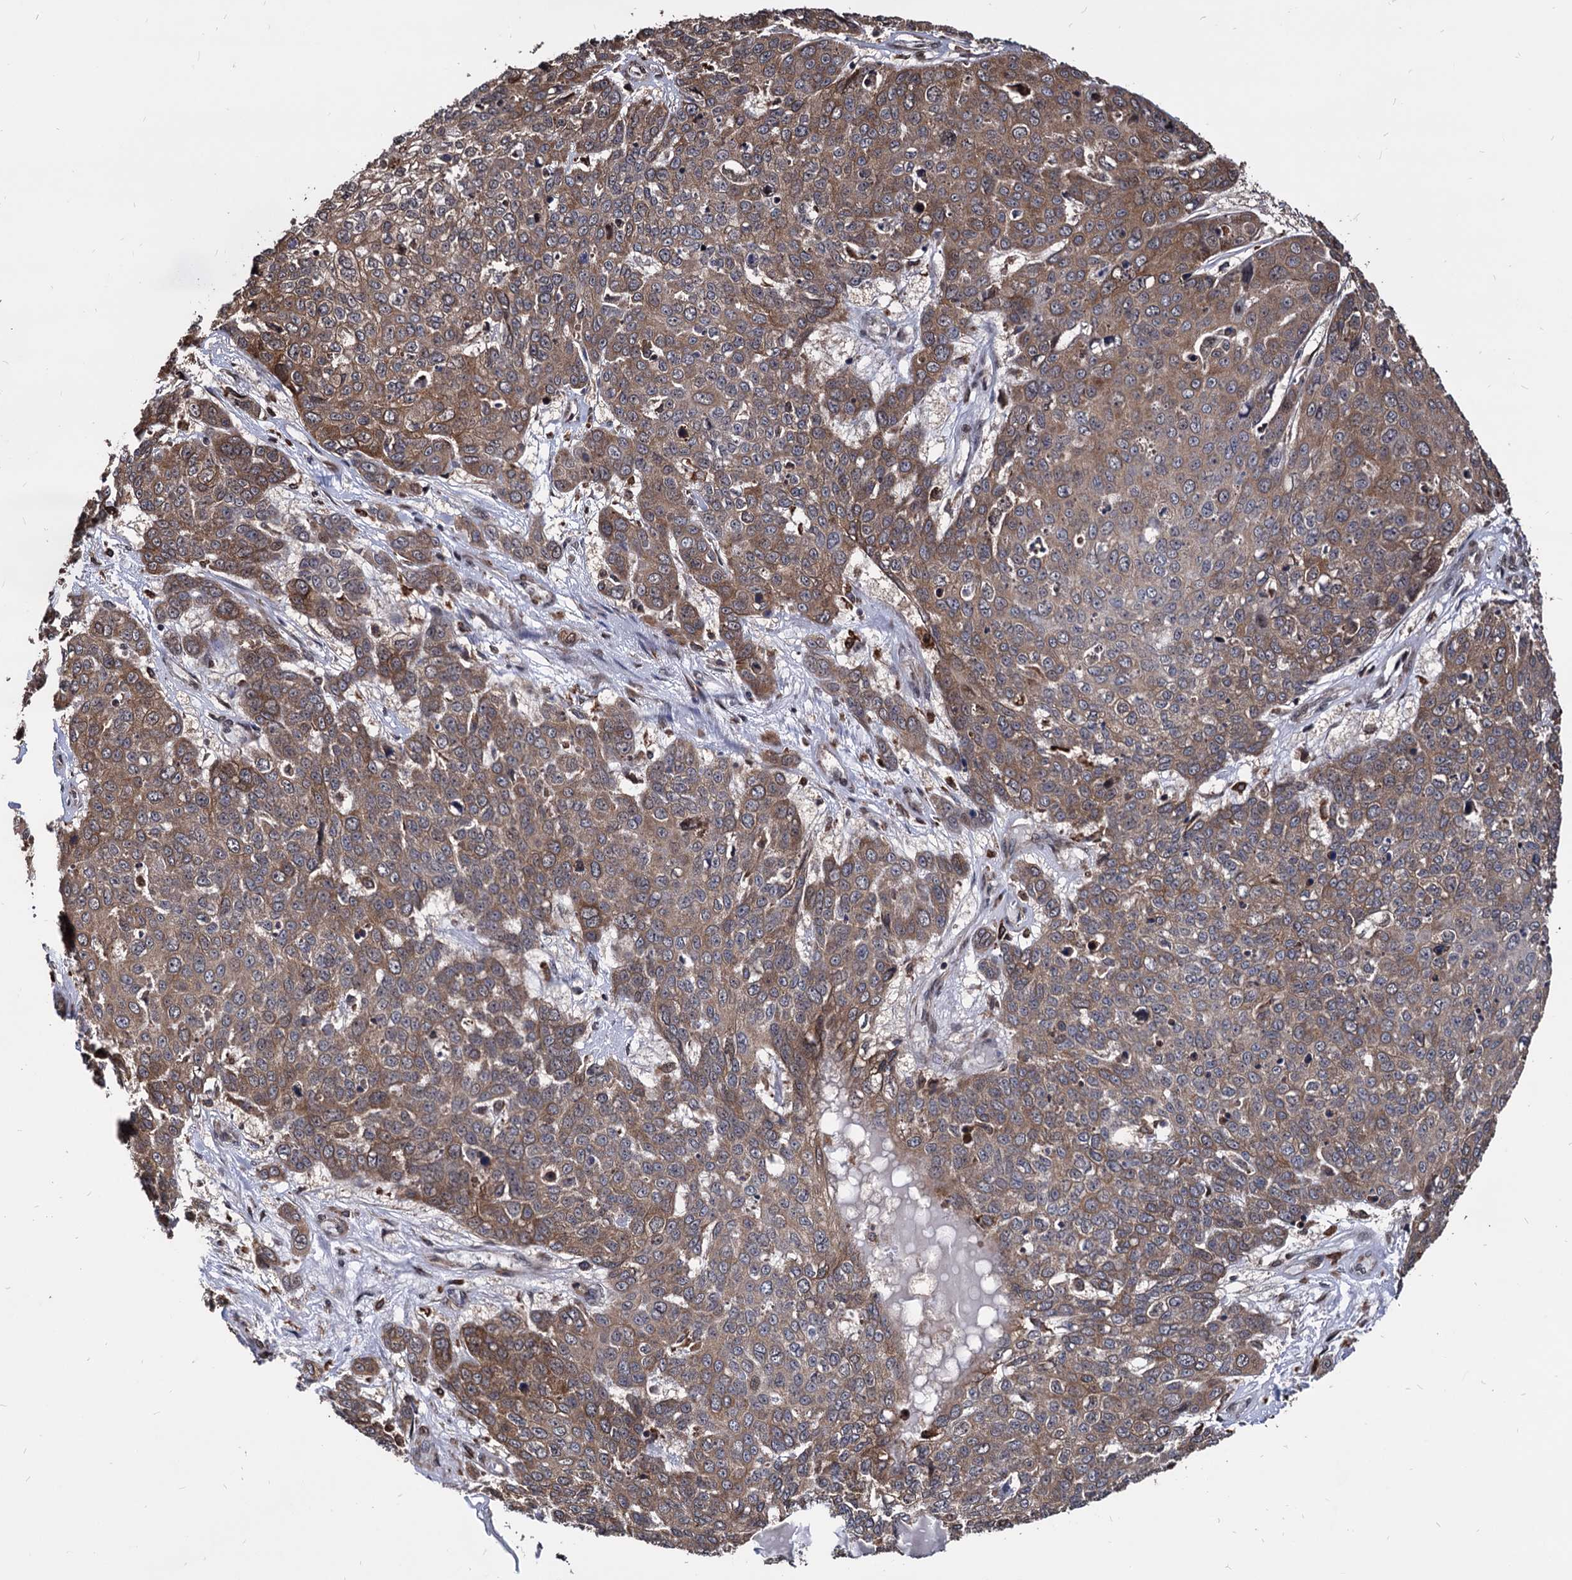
{"staining": {"intensity": "moderate", "quantity": ">75%", "location": "cytoplasmic/membranous"}, "tissue": "skin cancer", "cell_type": "Tumor cells", "image_type": "cancer", "snomed": [{"axis": "morphology", "description": "Squamous cell carcinoma, NOS"}, {"axis": "topography", "description": "Skin"}], "caption": "Moderate cytoplasmic/membranous protein positivity is seen in approximately >75% of tumor cells in skin cancer.", "gene": "ANKRD12", "patient": {"sex": "male", "age": 71}}